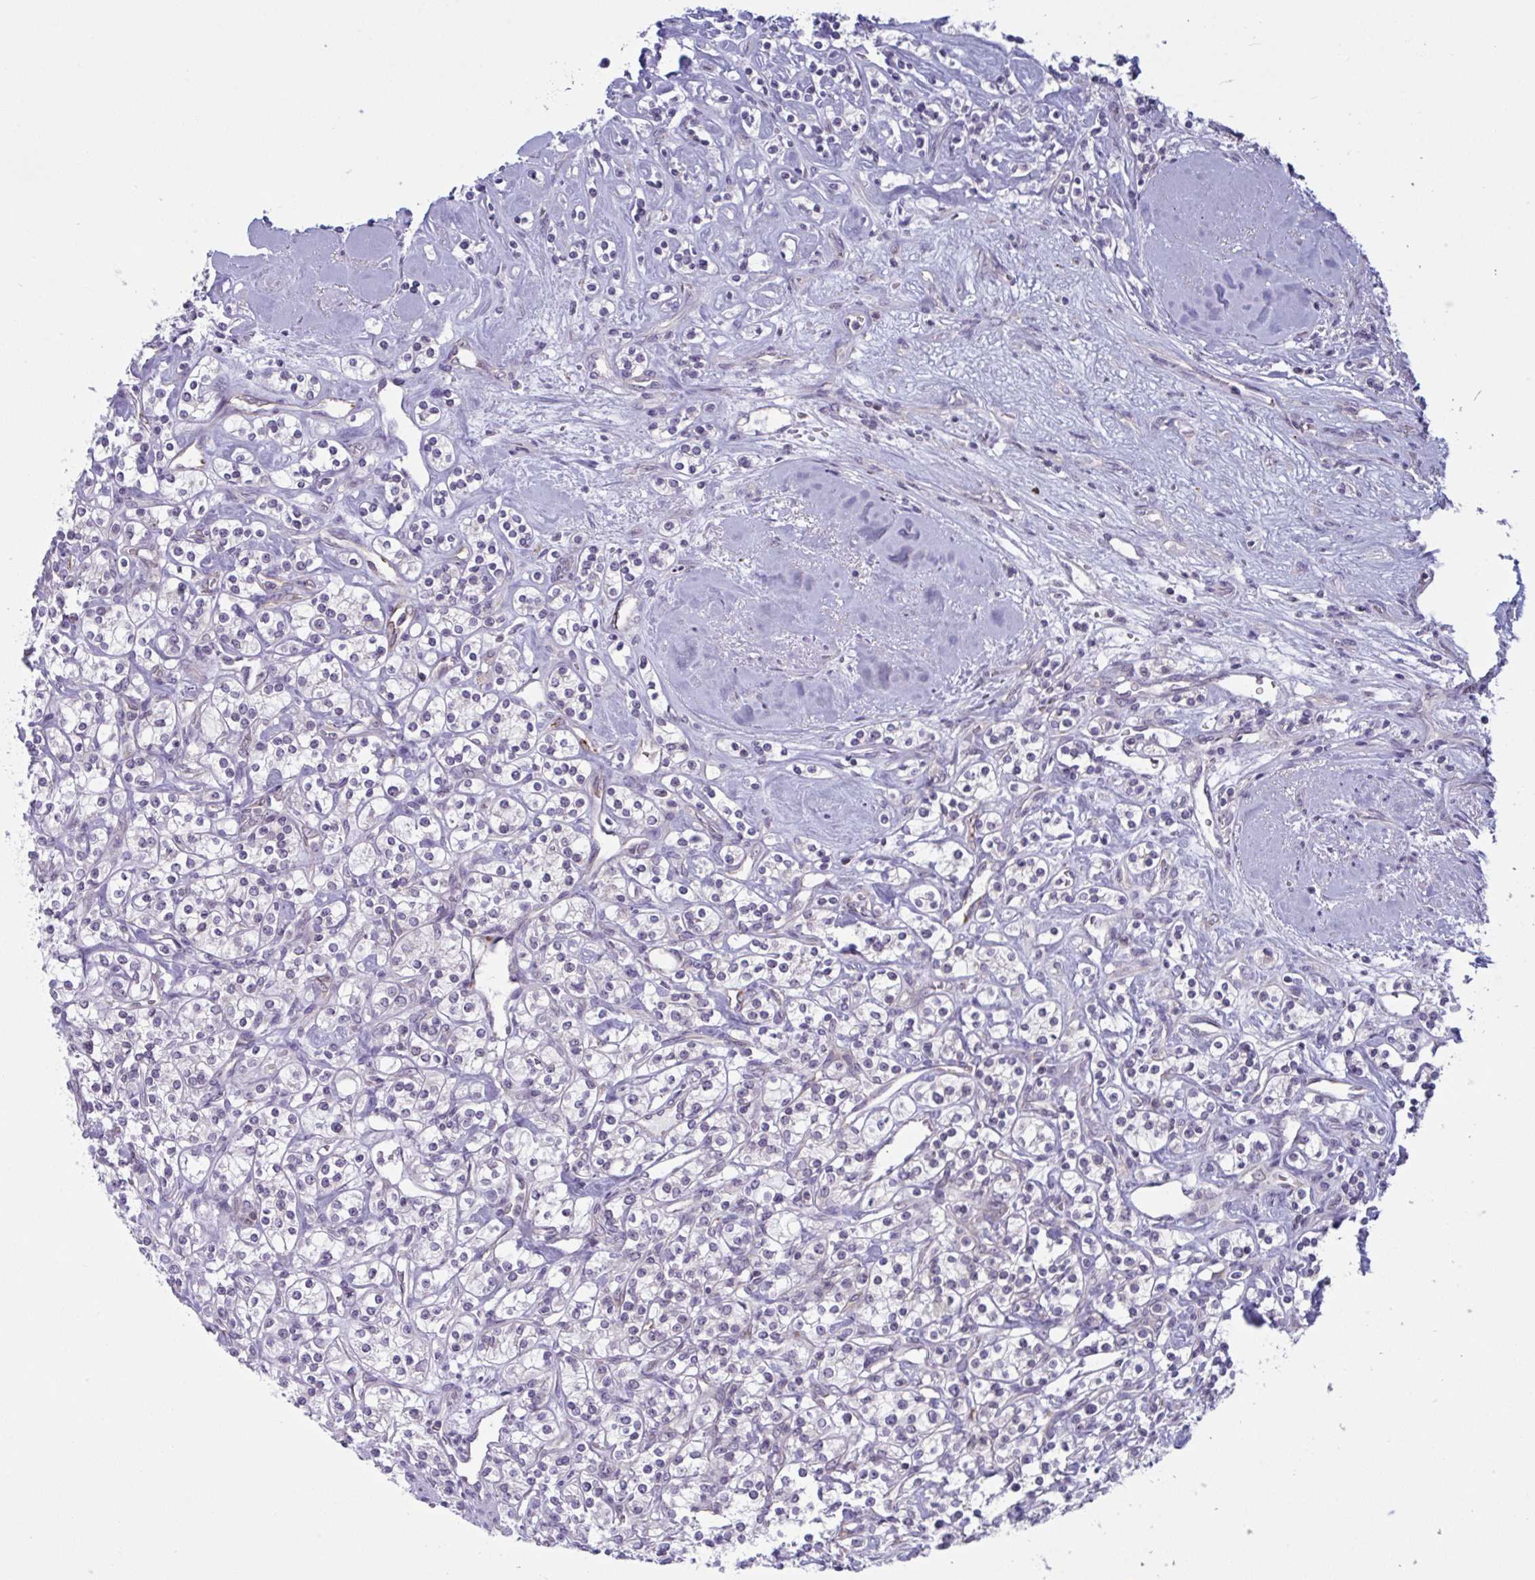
{"staining": {"intensity": "negative", "quantity": "none", "location": "none"}, "tissue": "renal cancer", "cell_type": "Tumor cells", "image_type": "cancer", "snomed": [{"axis": "morphology", "description": "Adenocarcinoma, NOS"}, {"axis": "topography", "description": "Kidney"}], "caption": "Adenocarcinoma (renal) was stained to show a protein in brown. There is no significant expression in tumor cells.", "gene": "TANK", "patient": {"sex": "male", "age": 77}}